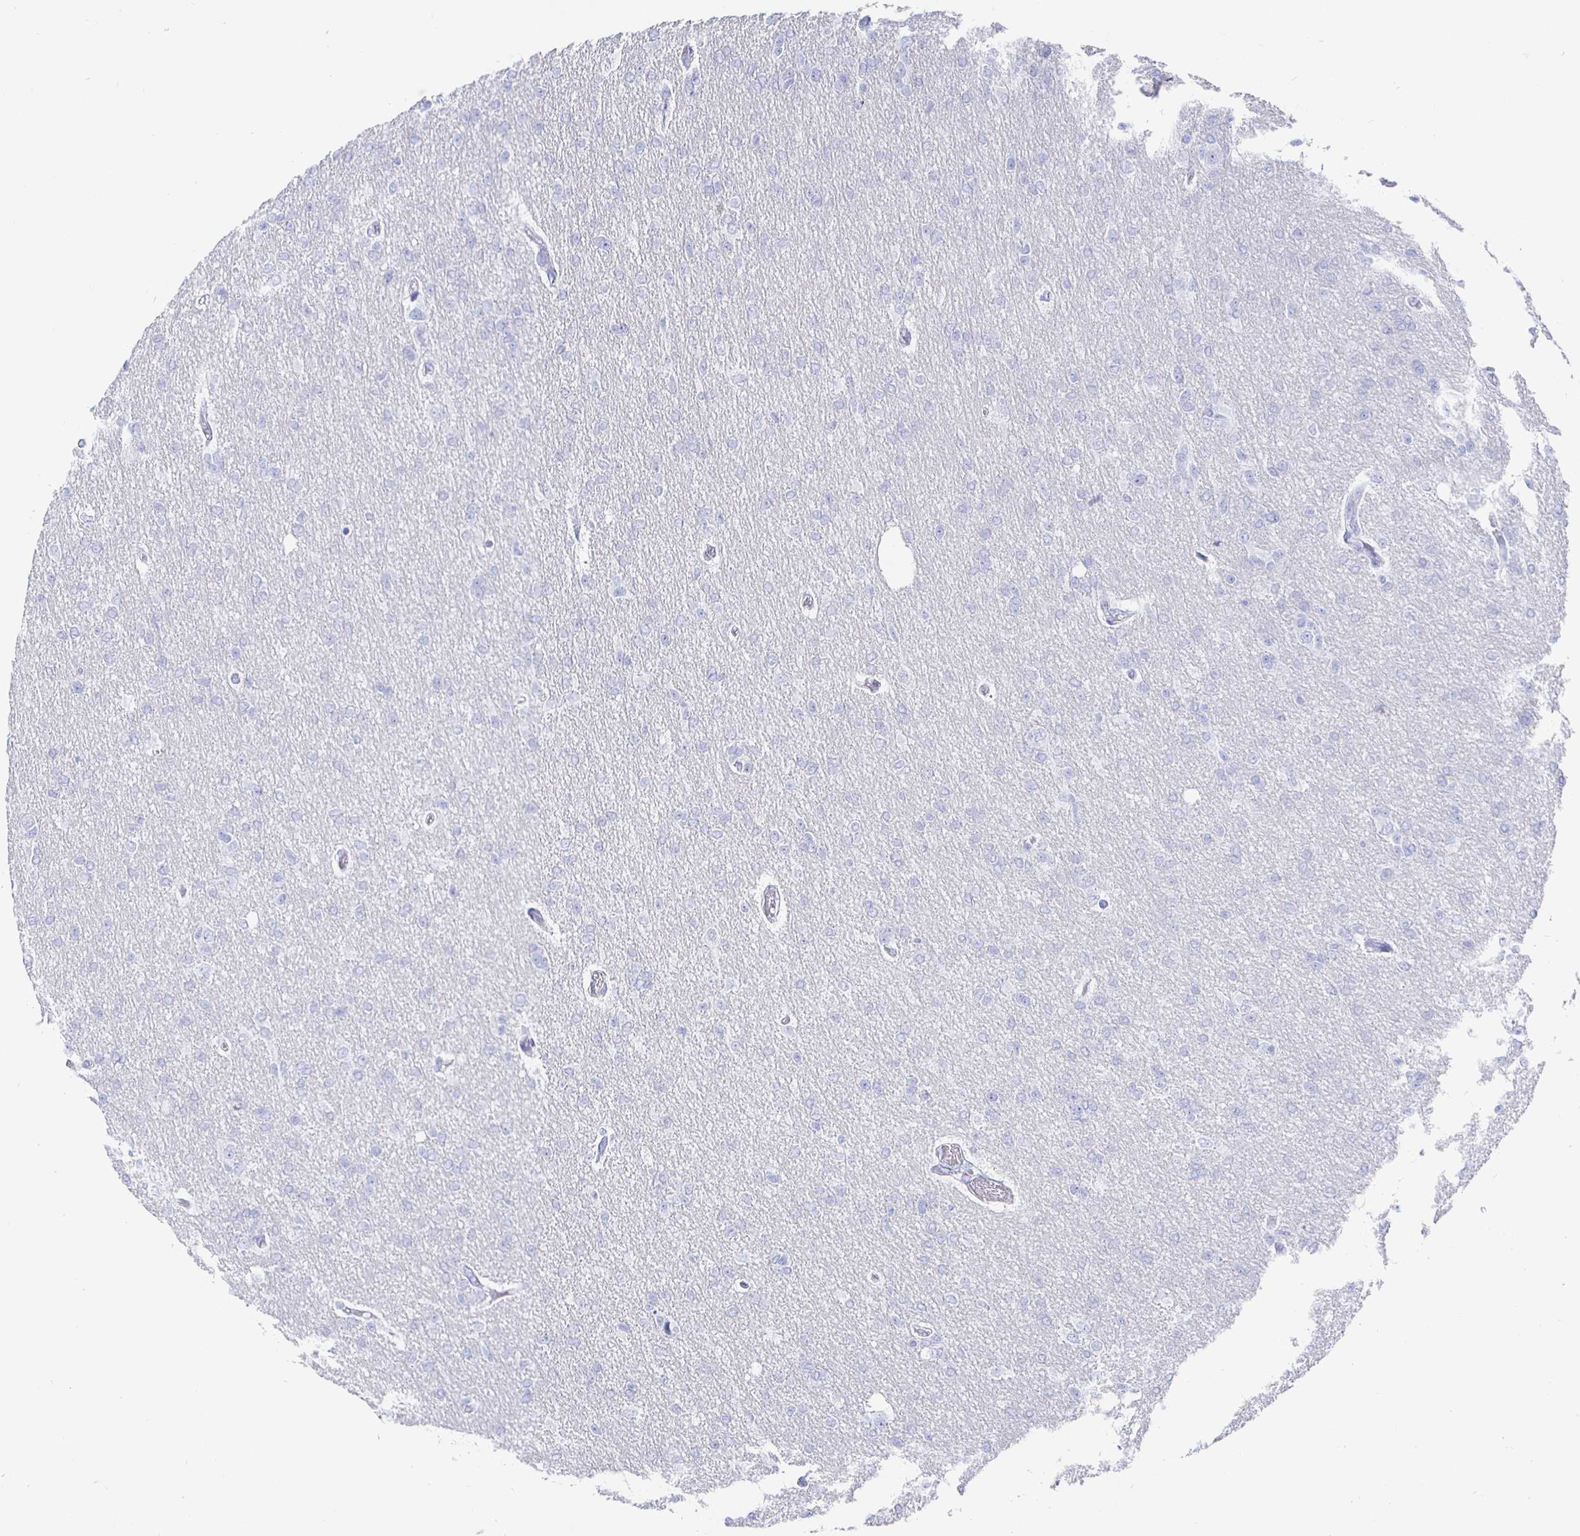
{"staining": {"intensity": "negative", "quantity": "none", "location": "none"}, "tissue": "glioma", "cell_type": "Tumor cells", "image_type": "cancer", "snomed": [{"axis": "morphology", "description": "Glioma, malignant, Low grade"}, {"axis": "topography", "description": "Brain"}], "caption": "An IHC image of glioma is shown. There is no staining in tumor cells of glioma. (DAB (3,3'-diaminobenzidine) IHC with hematoxylin counter stain).", "gene": "CLCA1", "patient": {"sex": "male", "age": 26}}